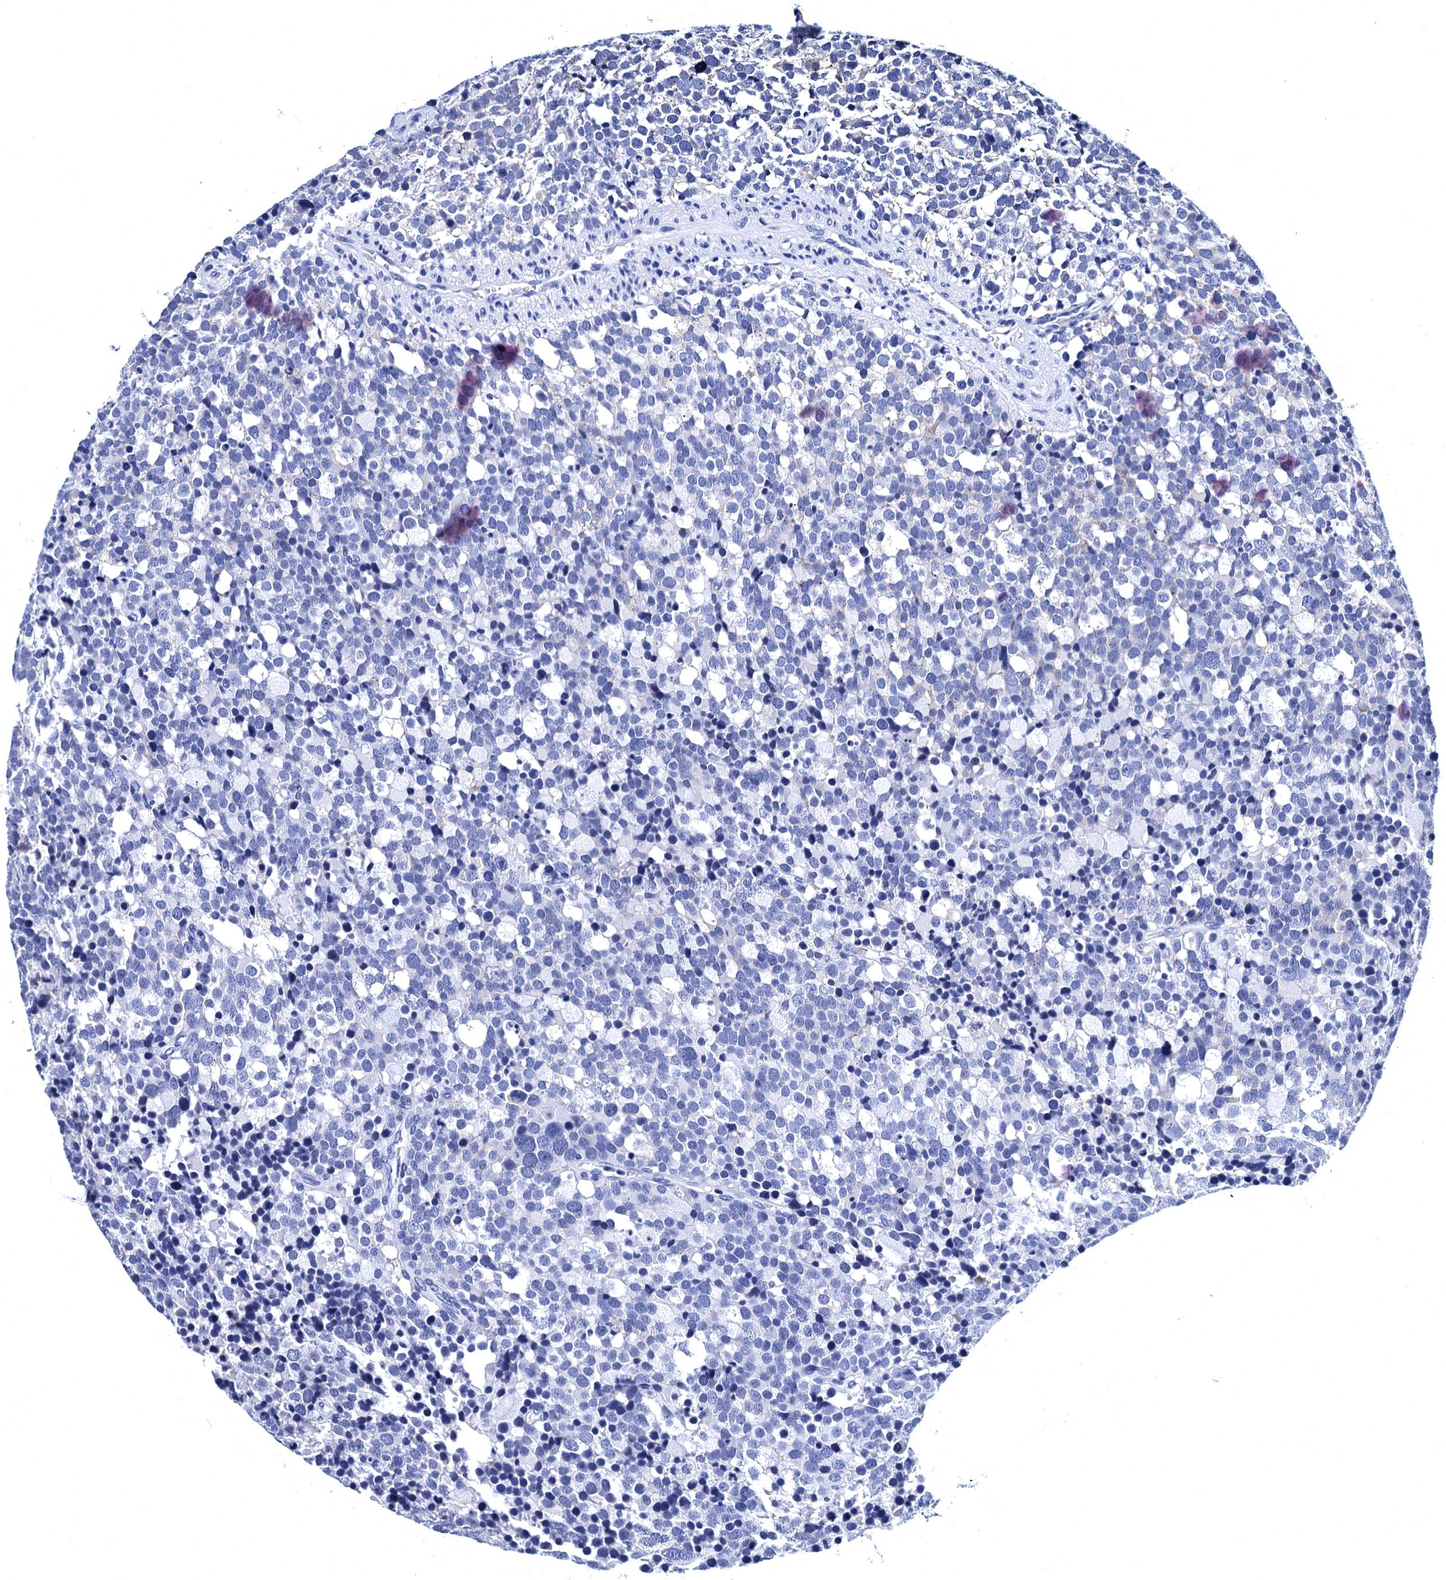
{"staining": {"intensity": "negative", "quantity": "none", "location": "none"}, "tissue": "testis cancer", "cell_type": "Tumor cells", "image_type": "cancer", "snomed": [{"axis": "morphology", "description": "Seminoma, NOS"}, {"axis": "topography", "description": "Testis"}], "caption": "Seminoma (testis) was stained to show a protein in brown. There is no significant positivity in tumor cells.", "gene": "MYBPC3", "patient": {"sex": "male", "age": 71}}